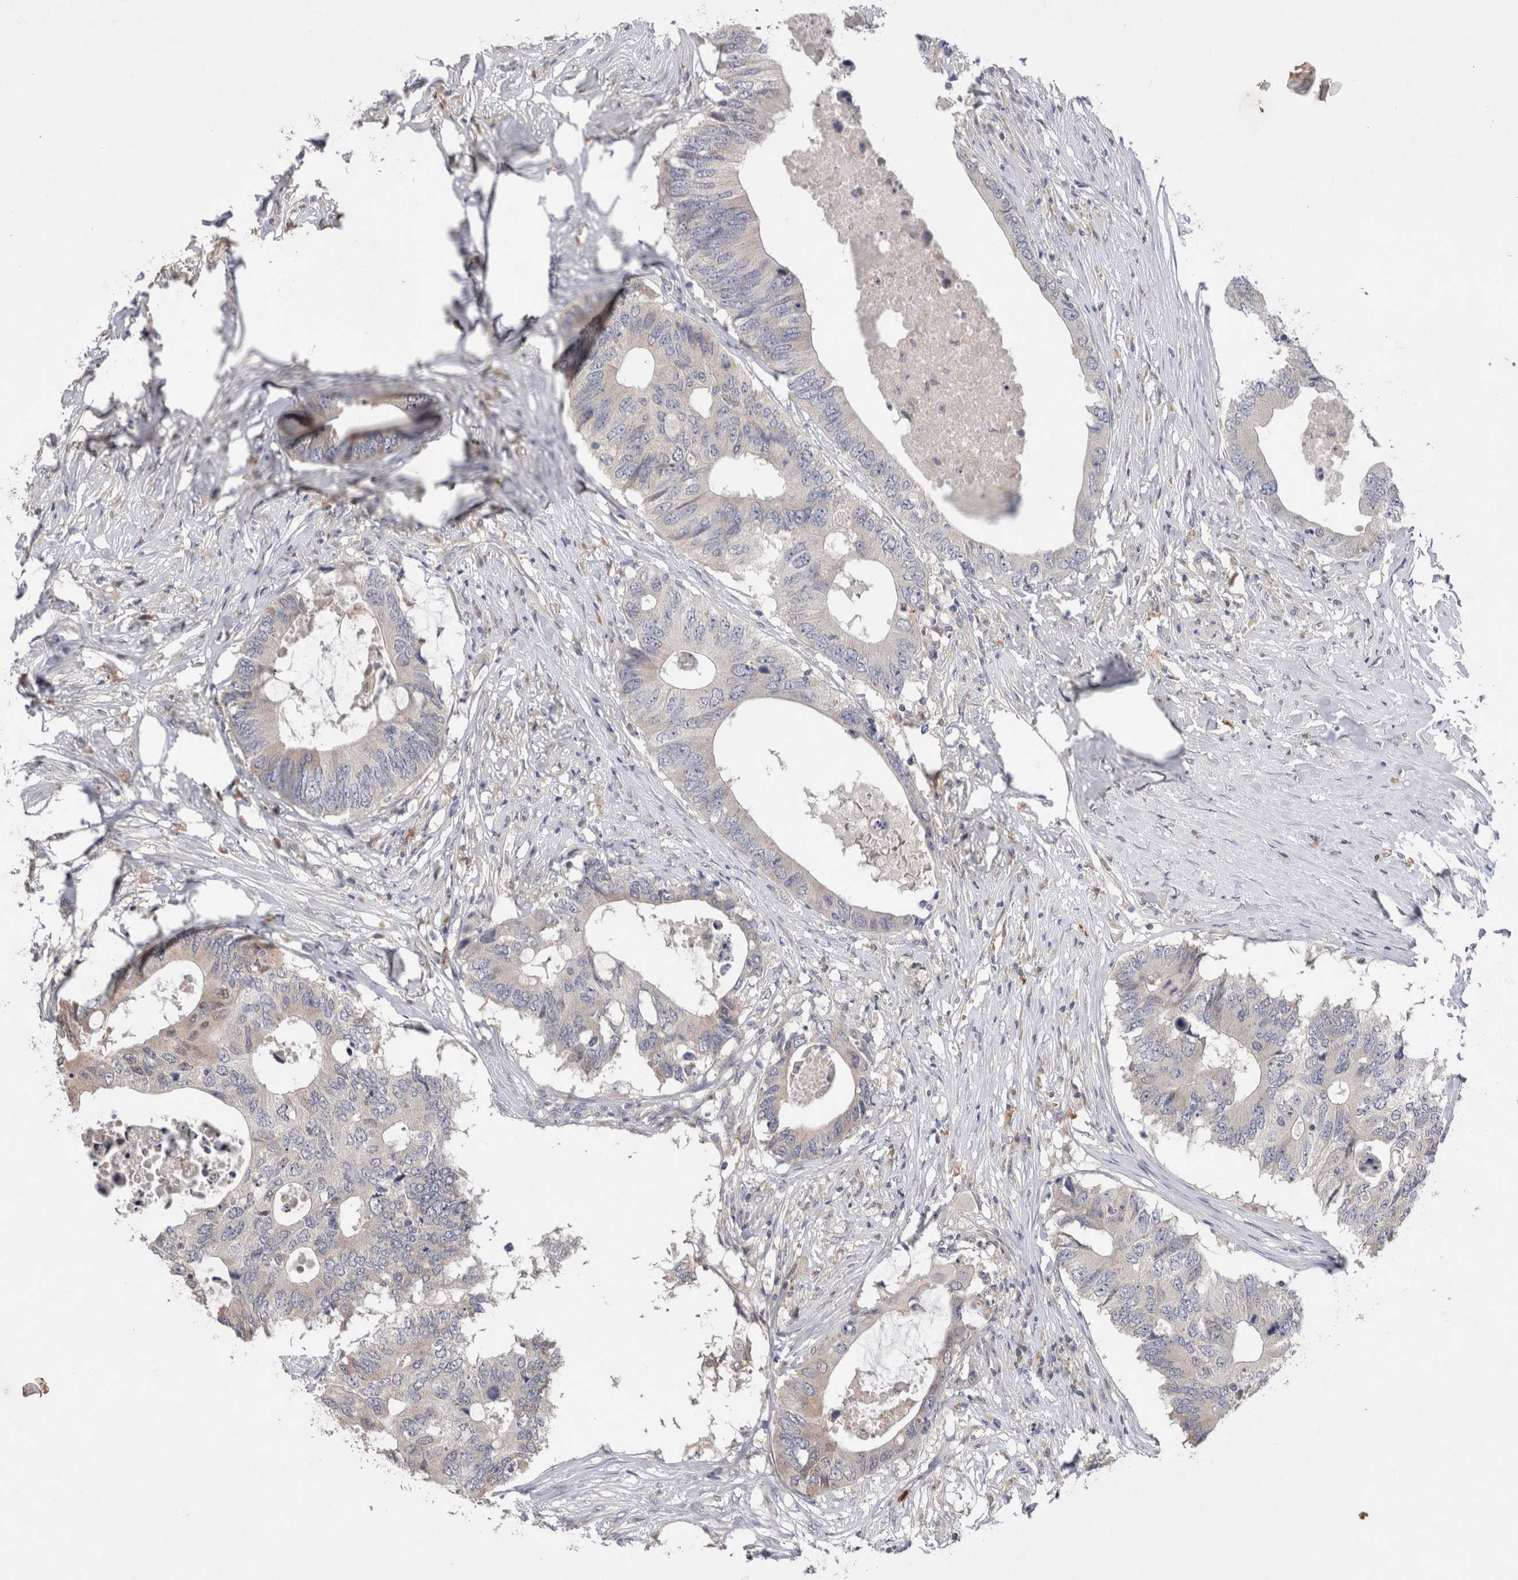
{"staining": {"intensity": "weak", "quantity": "<25%", "location": "cytoplasmic/membranous"}, "tissue": "colorectal cancer", "cell_type": "Tumor cells", "image_type": "cancer", "snomed": [{"axis": "morphology", "description": "Adenocarcinoma, NOS"}, {"axis": "topography", "description": "Colon"}], "caption": "Photomicrograph shows no protein positivity in tumor cells of colorectal adenocarcinoma tissue.", "gene": "VSIG4", "patient": {"sex": "male", "age": 71}}